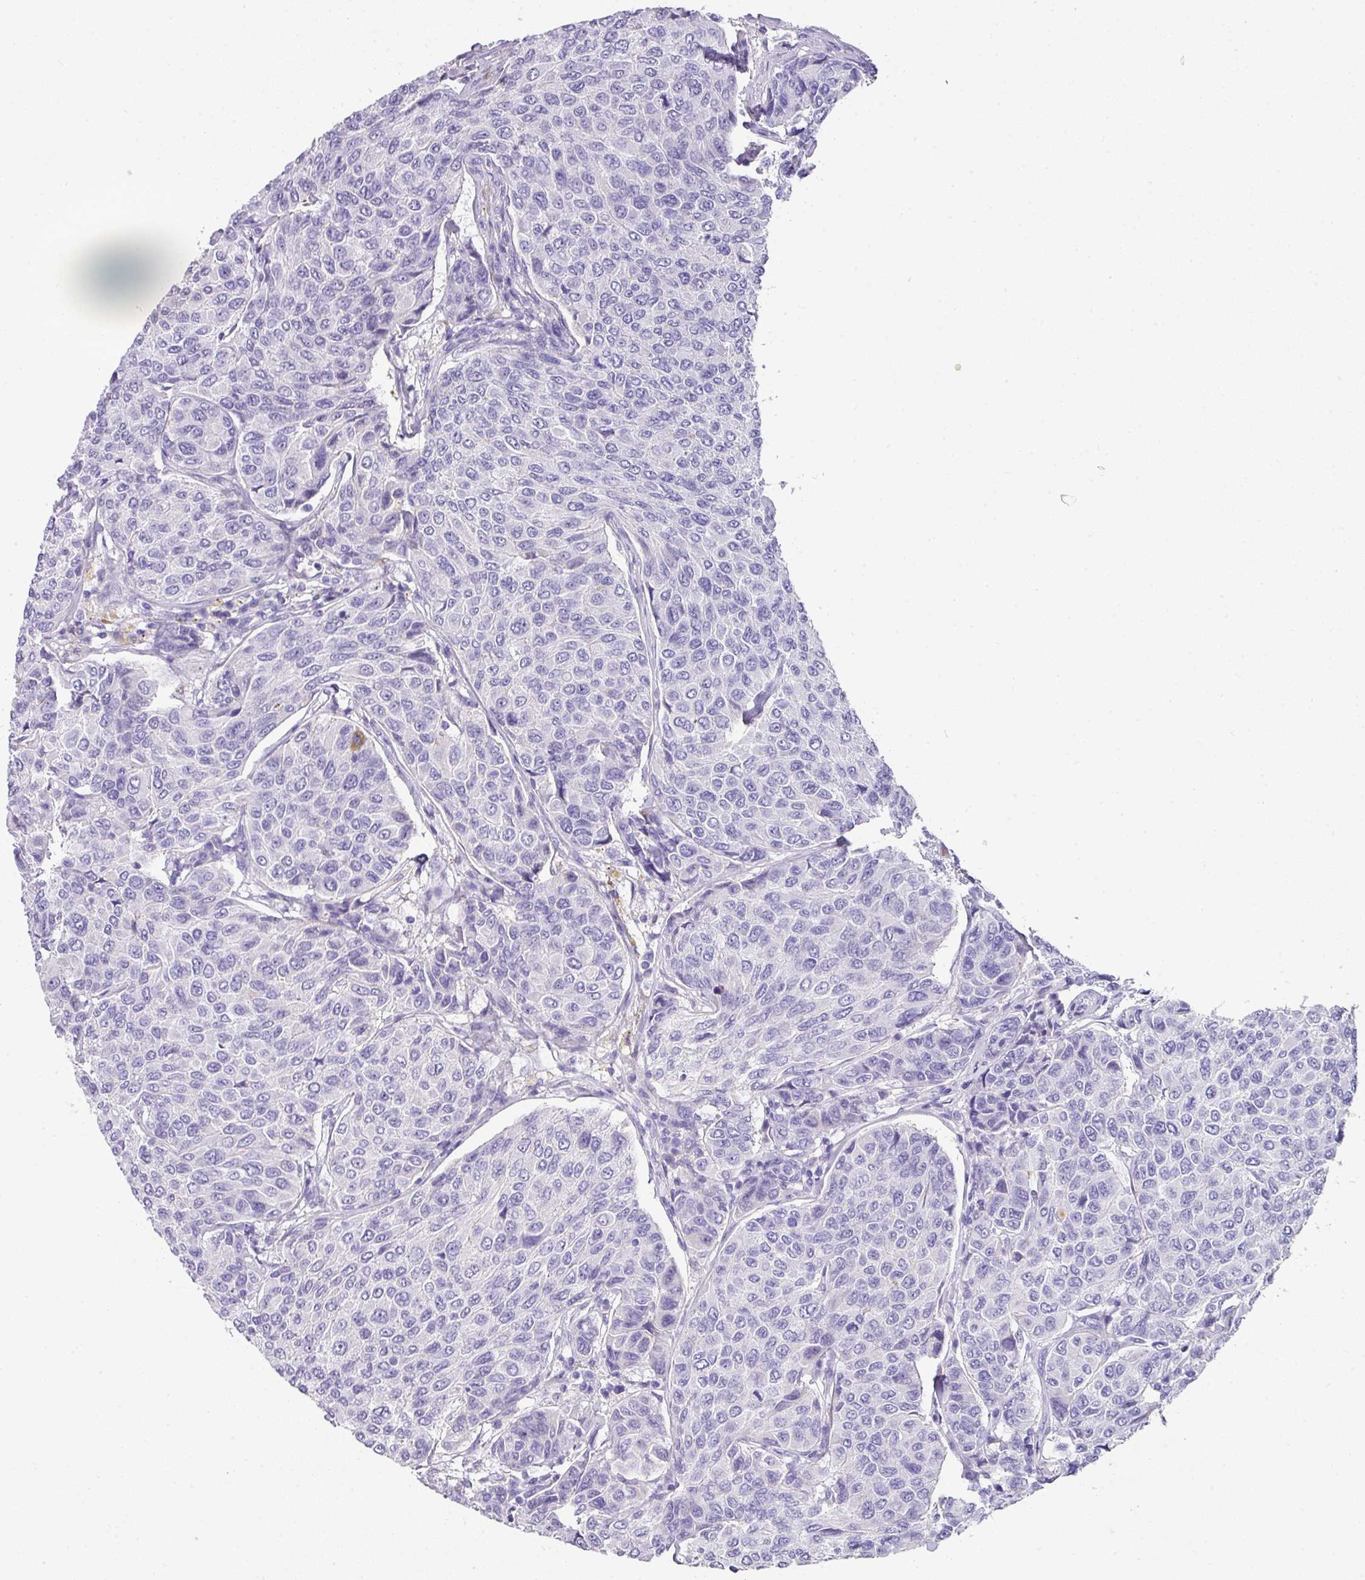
{"staining": {"intensity": "negative", "quantity": "none", "location": "none"}, "tissue": "breast cancer", "cell_type": "Tumor cells", "image_type": "cancer", "snomed": [{"axis": "morphology", "description": "Duct carcinoma"}, {"axis": "topography", "description": "Breast"}], "caption": "Immunohistochemistry histopathology image of breast cancer (intraductal carcinoma) stained for a protein (brown), which demonstrates no expression in tumor cells.", "gene": "ANKRD29", "patient": {"sex": "female", "age": 55}}